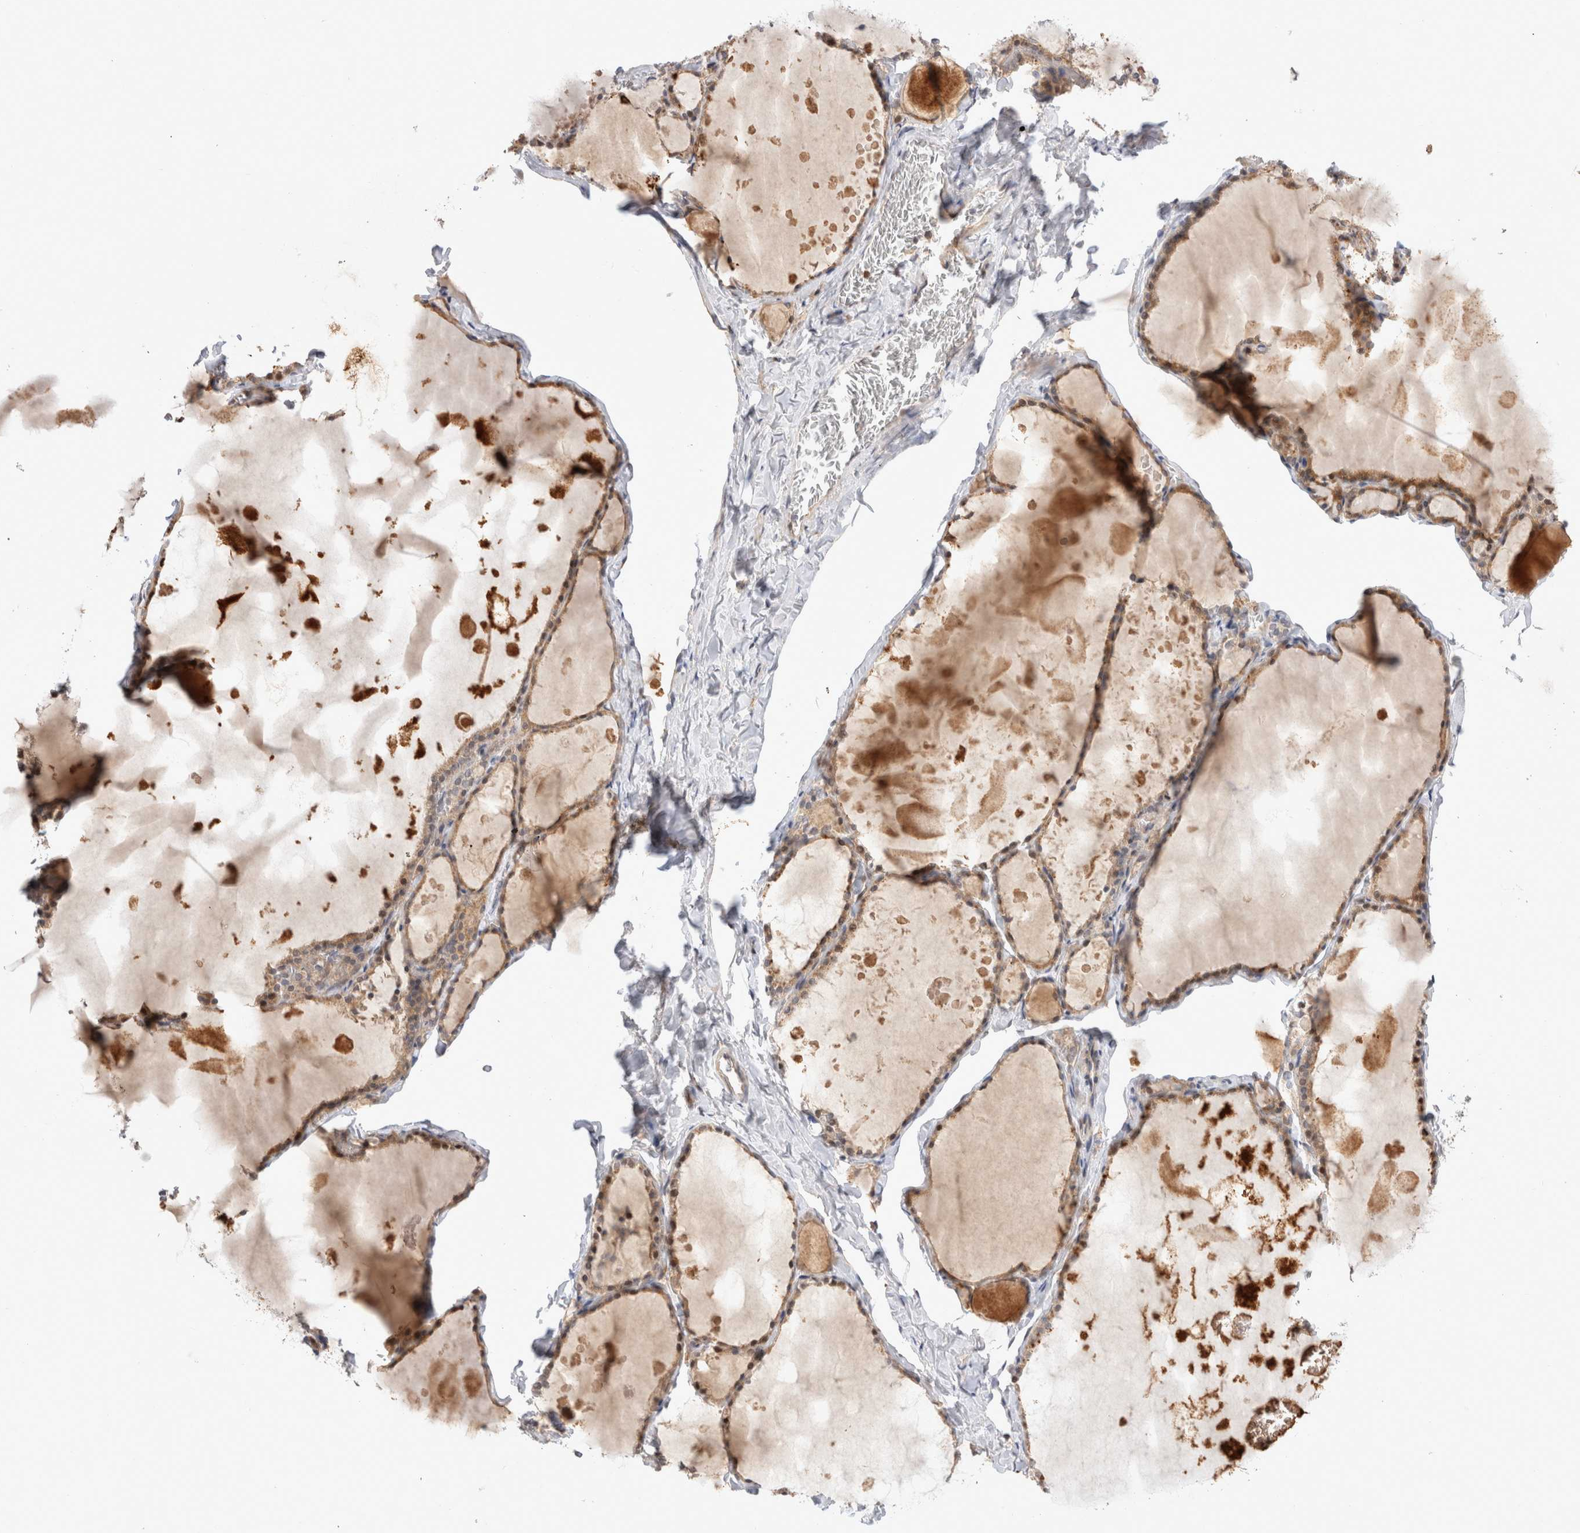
{"staining": {"intensity": "weak", "quantity": ">75%", "location": "cytoplasmic/membranous,nuclear"}, "tissue": "thyroid gland", "cell_type": "Glandular cells", "image_type": "normal", "snomed": [{"axis": "morphology", "description": "Normal tissue, NOS"}, {"axis": "topography", "description": "Thyroid gland"}], "caption": "Immunohistochemical staining of unremarkable human thyroid gland displays low levels of weak cytoplasmic/membranous,nuclear staining in about >75% of glandular cells.", "gene": "HTT", "patient": {"sex": "male", "age": 56}}